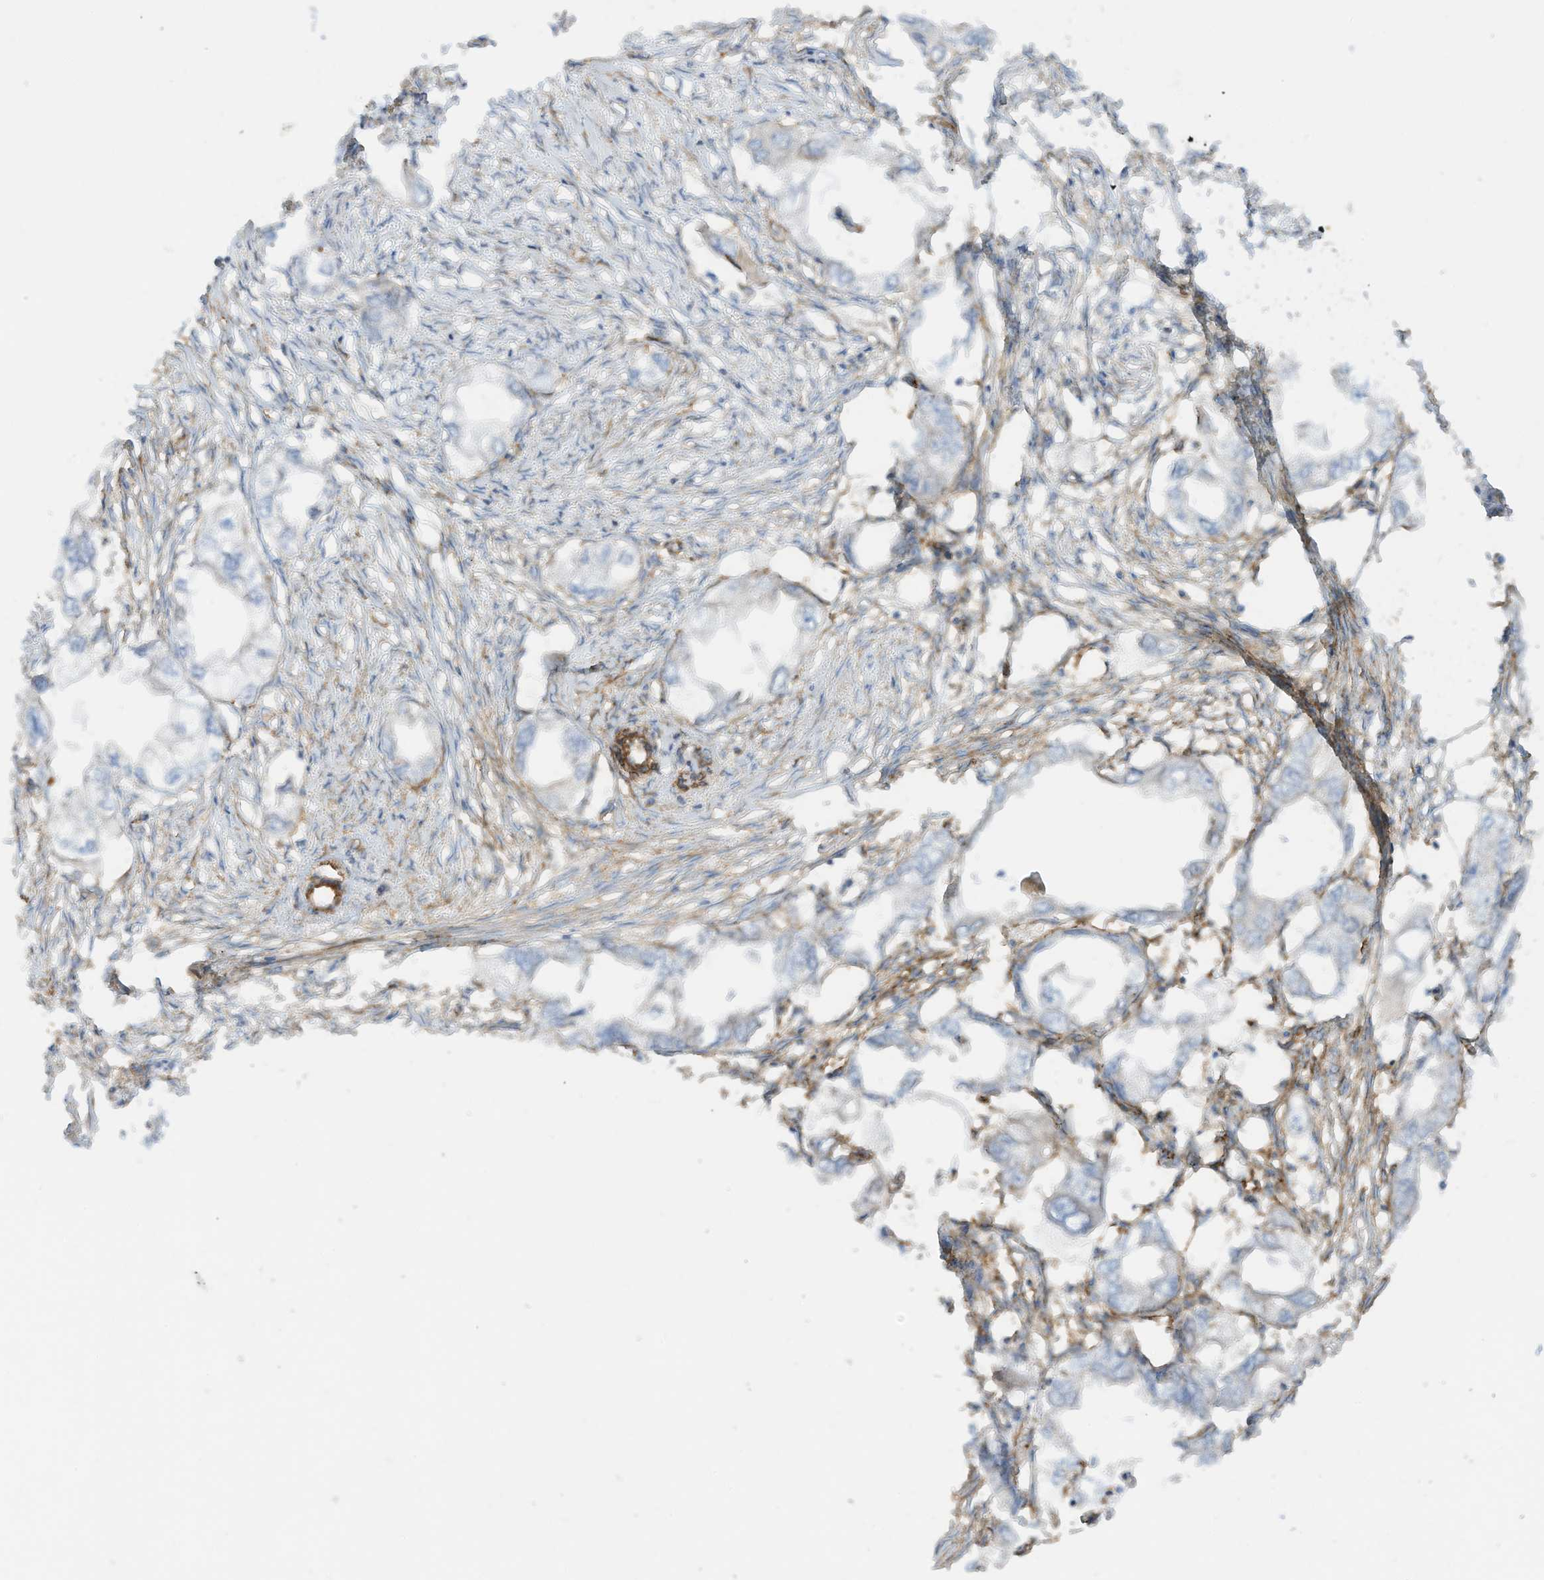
{"staining": {"intensity": "negative", "quantity": "none", "location": "none"}, "tissue": "endometrial cancer", "cell_type": "Tumor cells", "image_type": "cancer", "snomed": [{"axis": "morphology", "description": "Adenocarcinoma, NOS"}, {"axis": "morphology", "description": "Adenocarcinoma, metastatic, NOS"}, {"axis": "topography", "description": "Adipose tissue"}, {"axis": "topography", "description": "Endometrium"}], "caption": "Endometrial cancer (metastatic adenocarcinoma) was stained to show a protein in brown. There is no significant expression in tumor cells.", "gene": "ABCB7", "patient": {"sex": "female", "age": 67}}